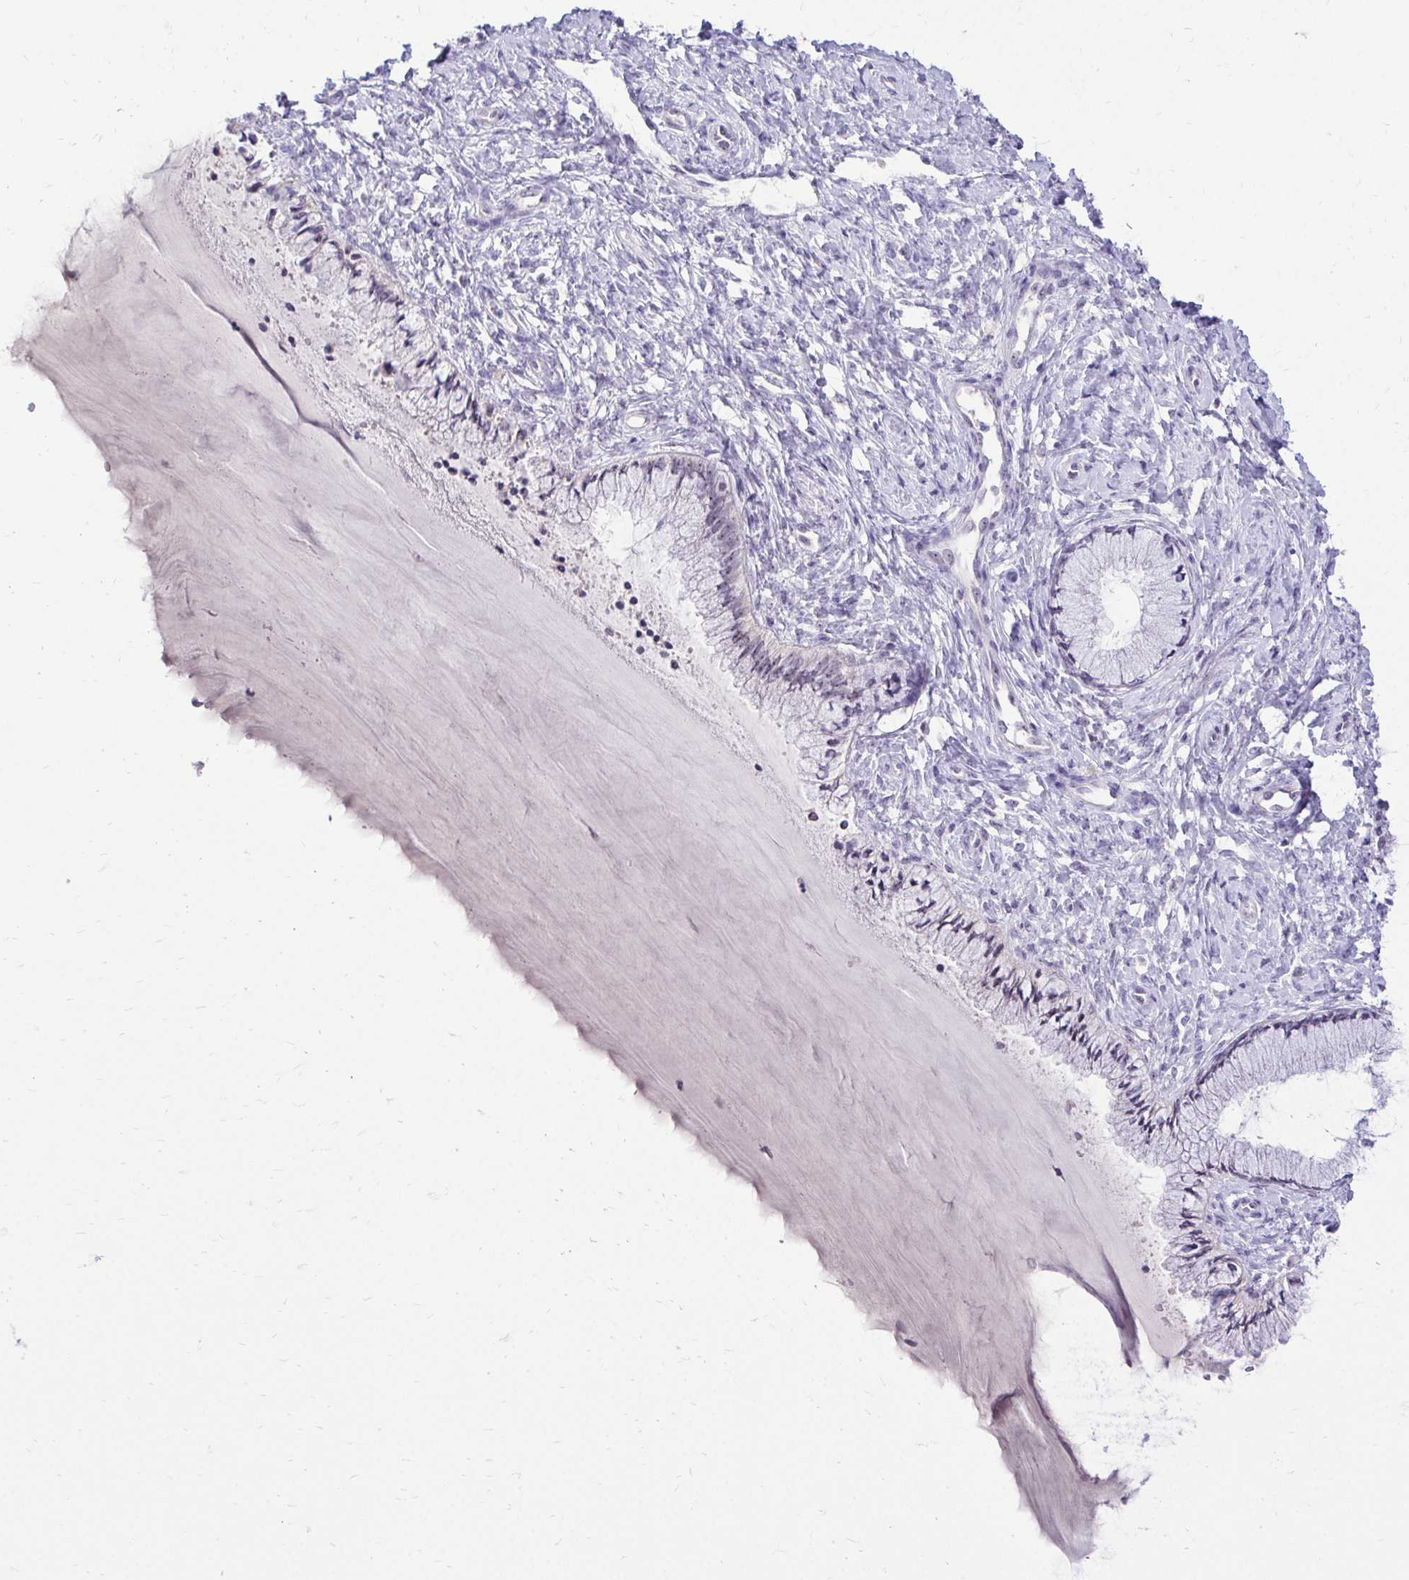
{"staining": {"intensity": "weak", "quantity": "25%-75%", "location": "nuclear"}, "tissue": "cervix", "cell_type": "Glandular cells", "image_type": "normal", "snomed": [{"axis": "morphology", "description": "Normal tissue, NOS"}, {"axis": "topography", "description": "Cervix"}], "caption": "Immunohistochemistry of normal cervix demonstrates low levels of weak nuclear expression in approximately 25%-75% of glandular cells.", "gene": "NIFK", "patient": {"sex": "female", "age": 37}}